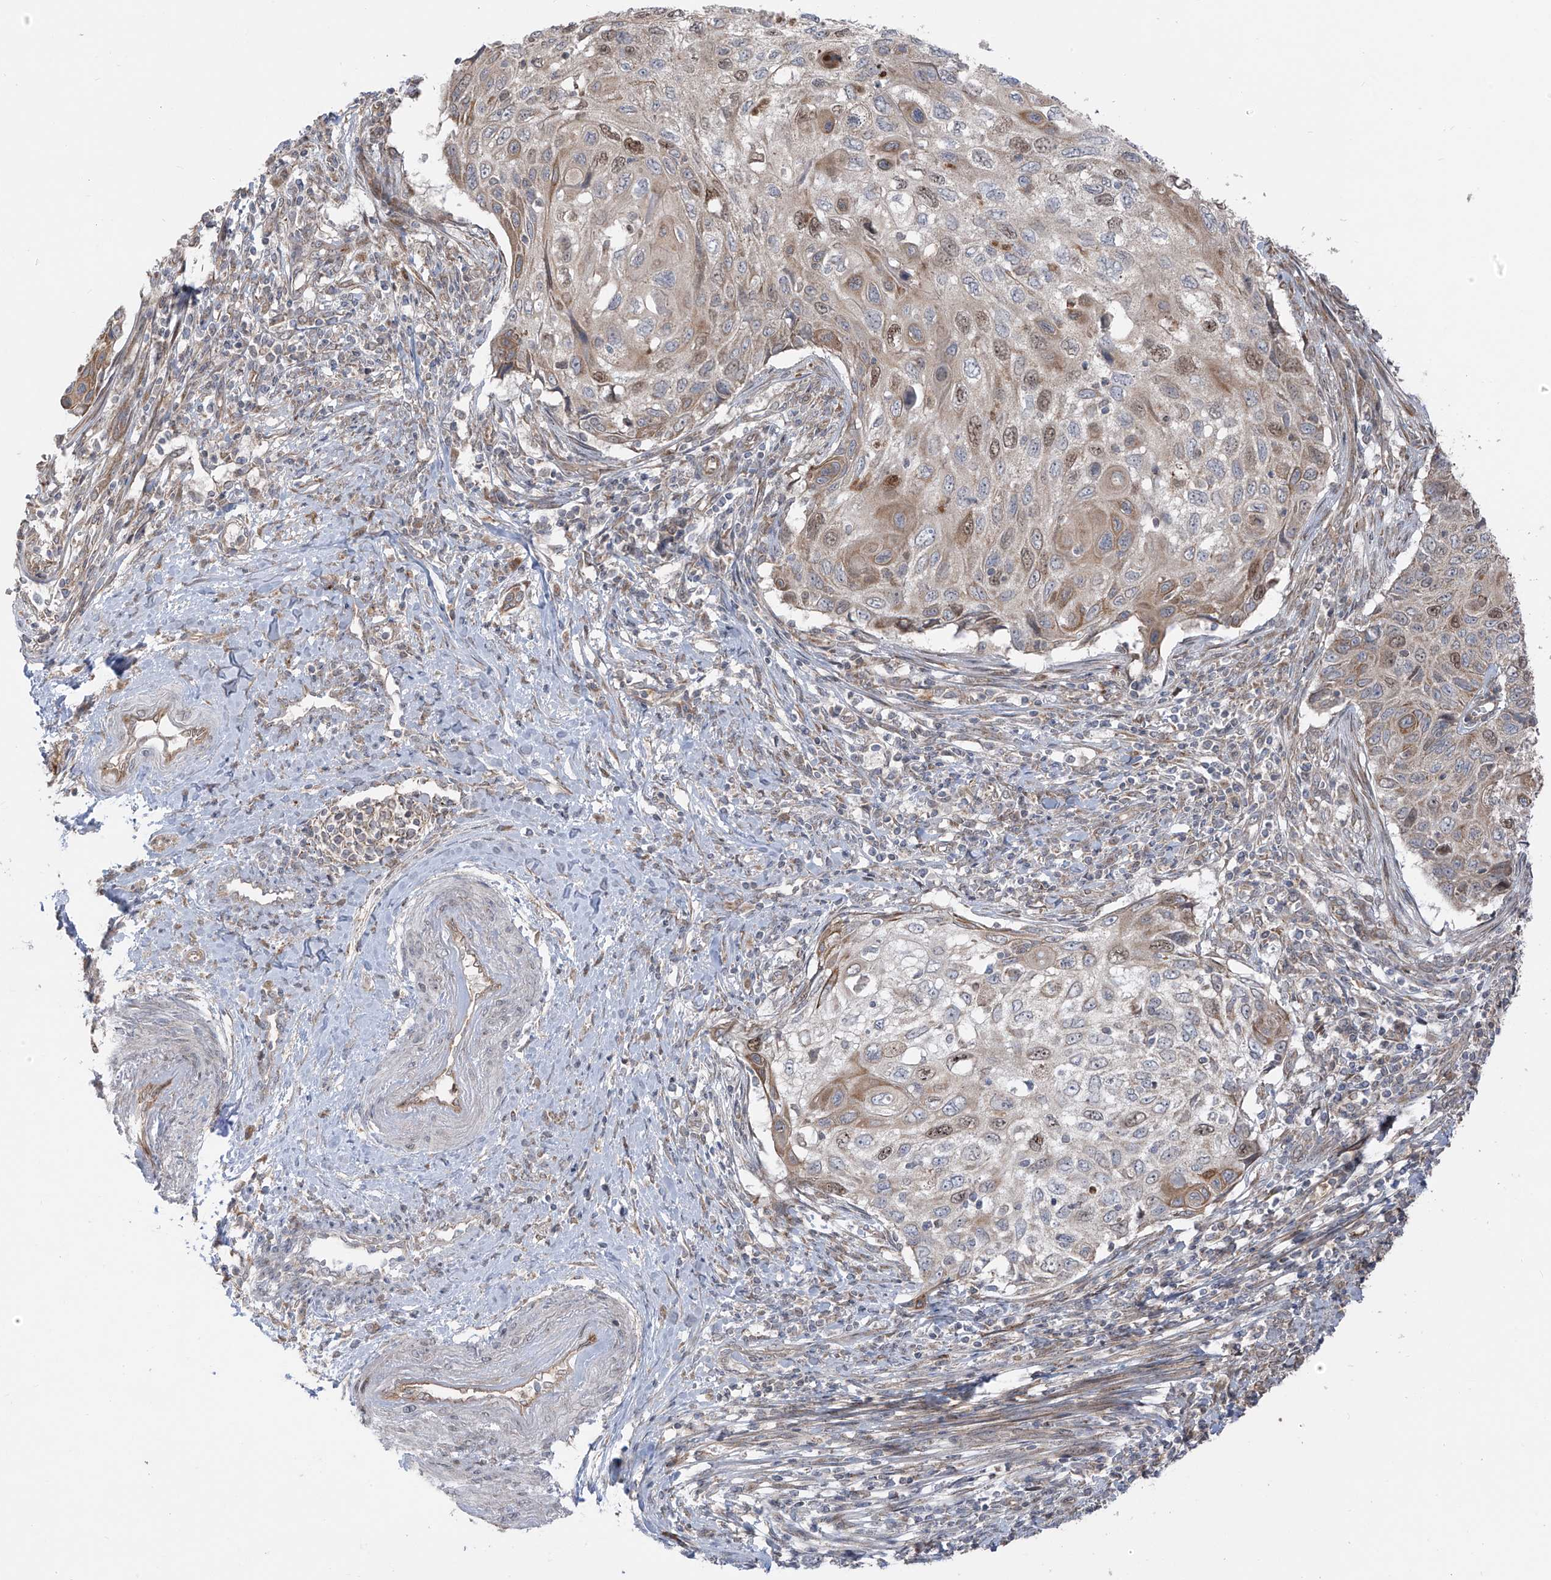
{"staining": {"intensity": "moderate", "quantity": "<25%", "location": "cytoplasmic/membranous,nuclear"}, "tissue": "cervical cancer", "cell_type": "Tumor cells", "image_type": "cancer", "snomed": [{"axis": "morphology", "description": "Squamous cell carcinoma, NOS"}, {"axis": "topography", "description": "Cervix"}], "caption": "The immunohistochemical stain highlights moderate cytoplasmic/membranous and nuclear positivity in tumor cells of squamous cell carcinoma (cervical) tissue.", "gene": "PDE11A", "patient": {"sex": "female", "age": 70}}